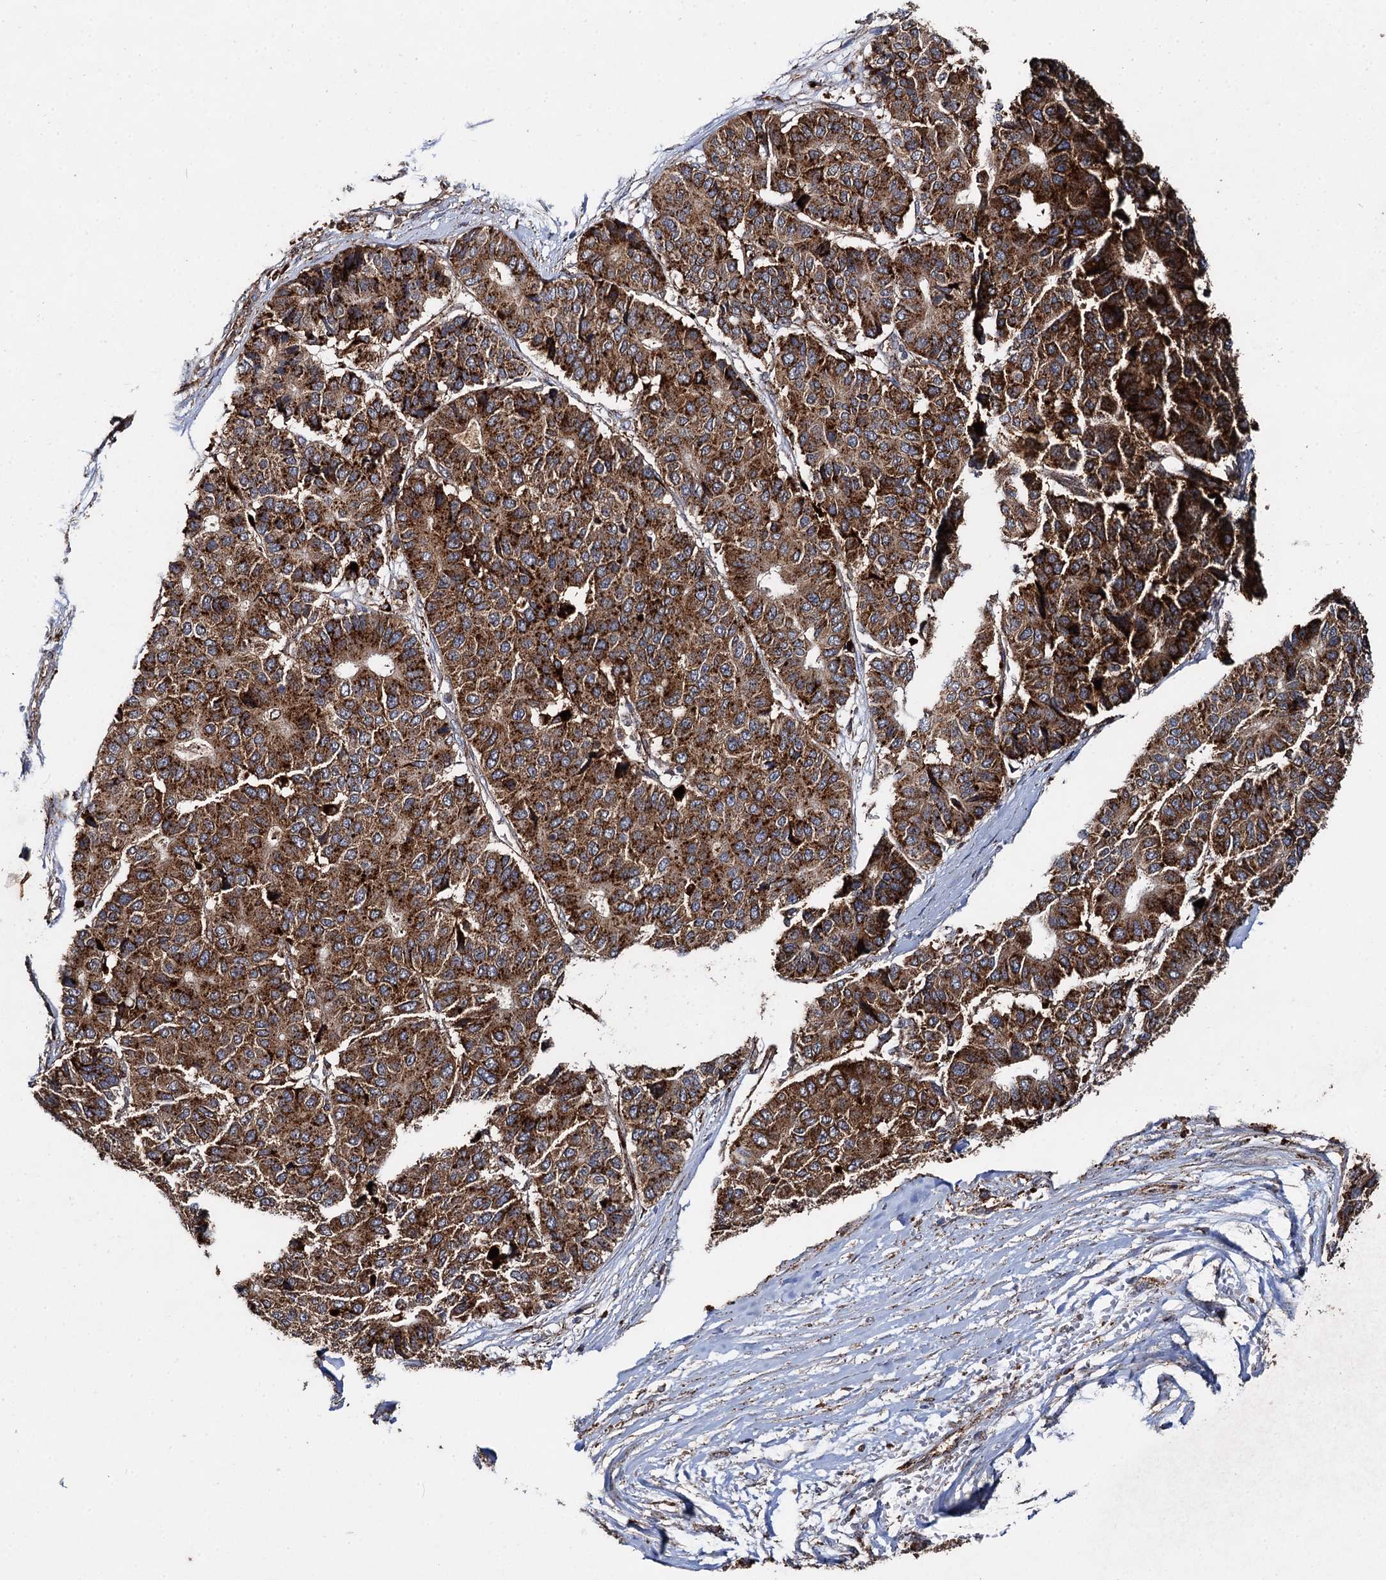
{"staining": {"intensity": "strong", "quantity": ">75%", "location": "cytoplasmic/membranous"}, "tissue": "pancreatic cancer", "cell_type": "Tumor cells", "image_type": "cancer", "snomed": [{"axis": "morphology", "description": "Adenocarcinoma, NOS"}, {"axis": "topography", "description": "Pancreas"}], "caption": "The micrograph demonstrates a brown stain indicating the presence of a protein in the cytoplasmic/membranous of tumor cells in pancreatic cancer. Nuclei are stained in blue.", "gene": "GBA1", "patient": {"sex": "male", "age": 50}}